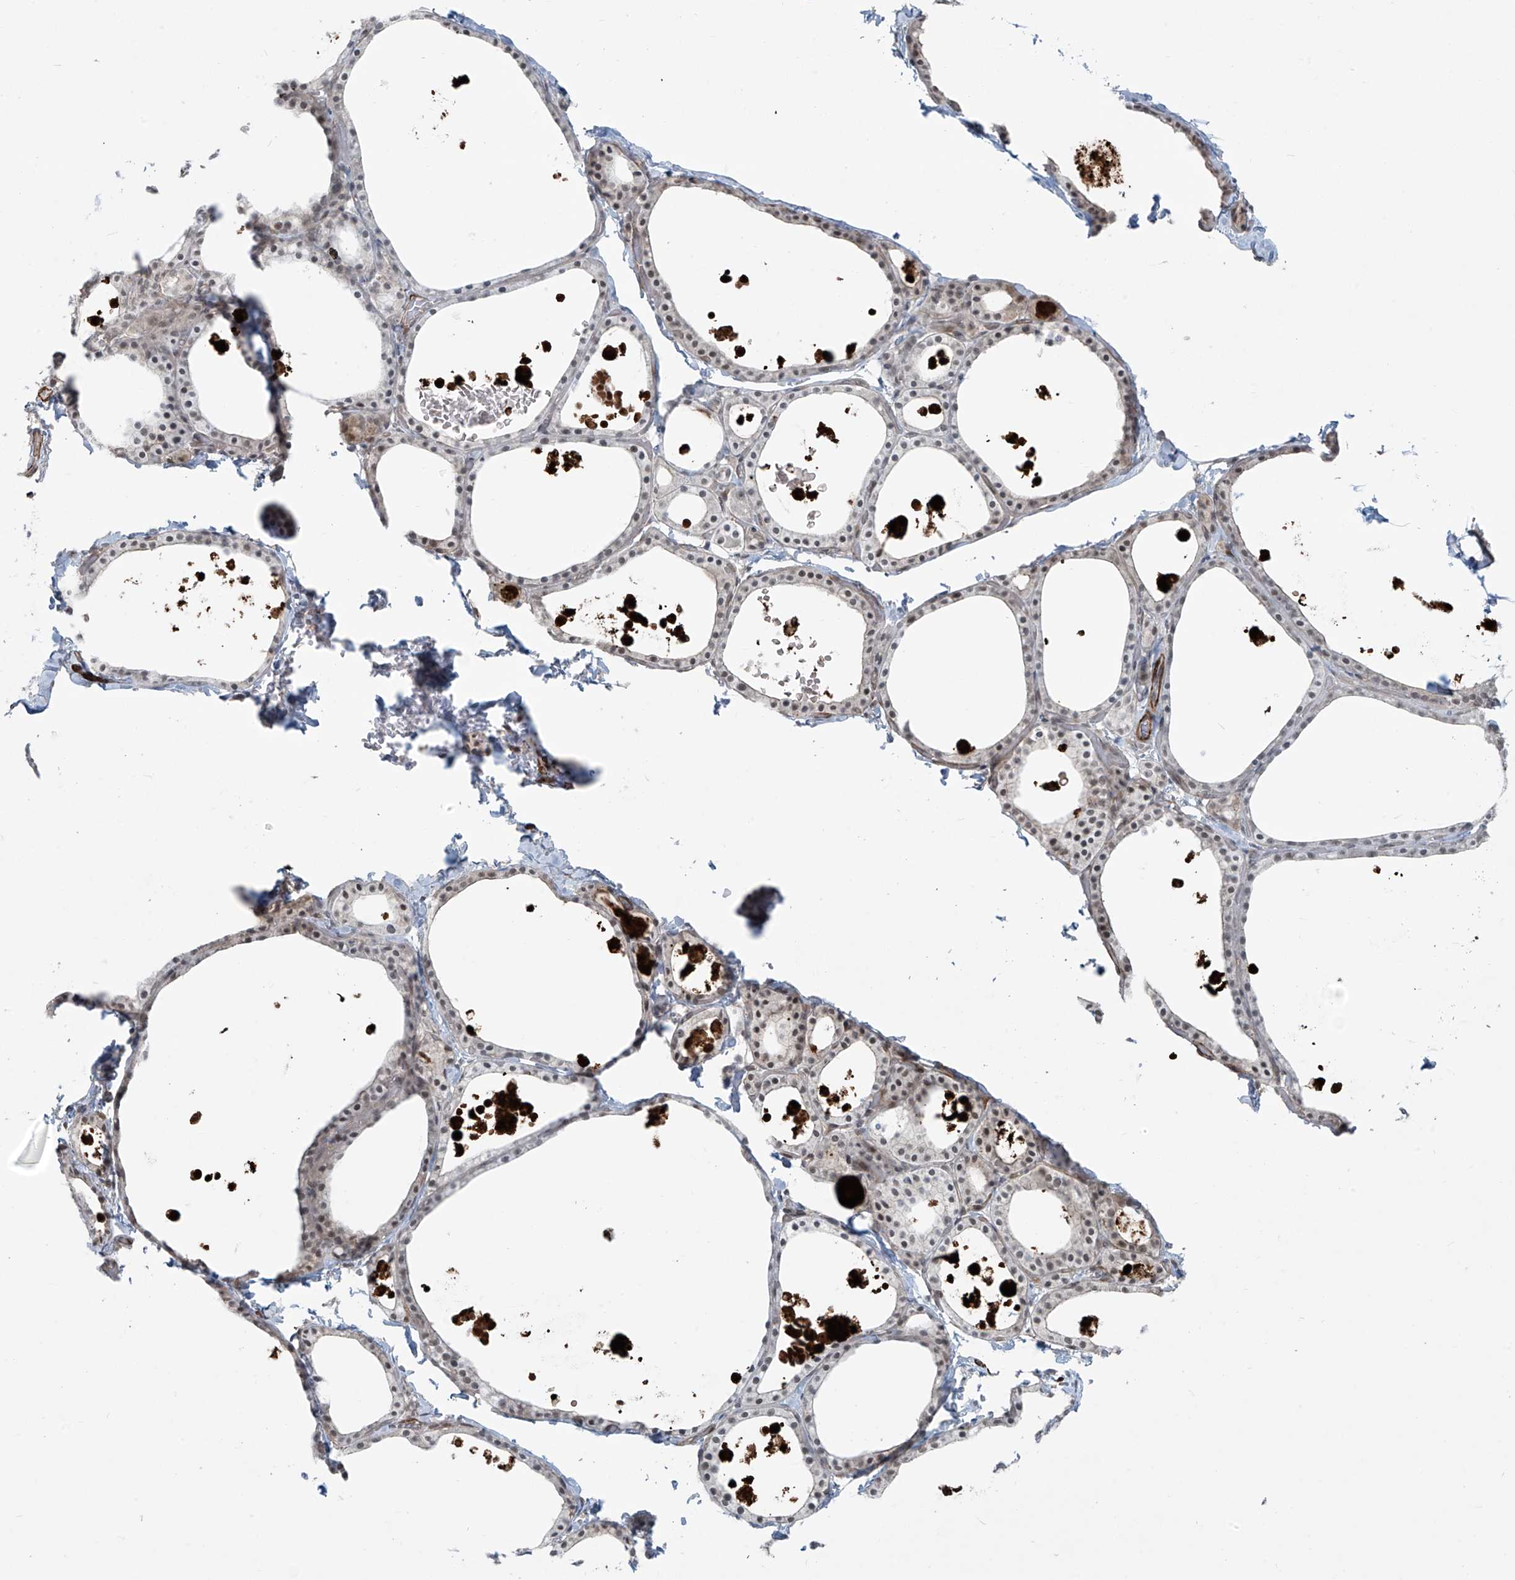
{"staining": {"intensity": "negative", "quantity": "none", "location": "none"}, "tissue": "thyroid gland", "cell_type": "Glandular cells", "image_type": "normal", "snomed": [{"axis": "morphology", "description": "Normal tissue, NOS"}, {"axis": "topography", "description": "Thyroid gland"}], "caption": "Immunohistochemistry photomicrograph of benign thyroid gland: thyroid gland stained with DAB (3,3'-diaminobenzidine) exhibits no significant protein positivity in glandular cells.", "gene": "RASGEF1A", "patient": {"sex": "male", "age": 56}}